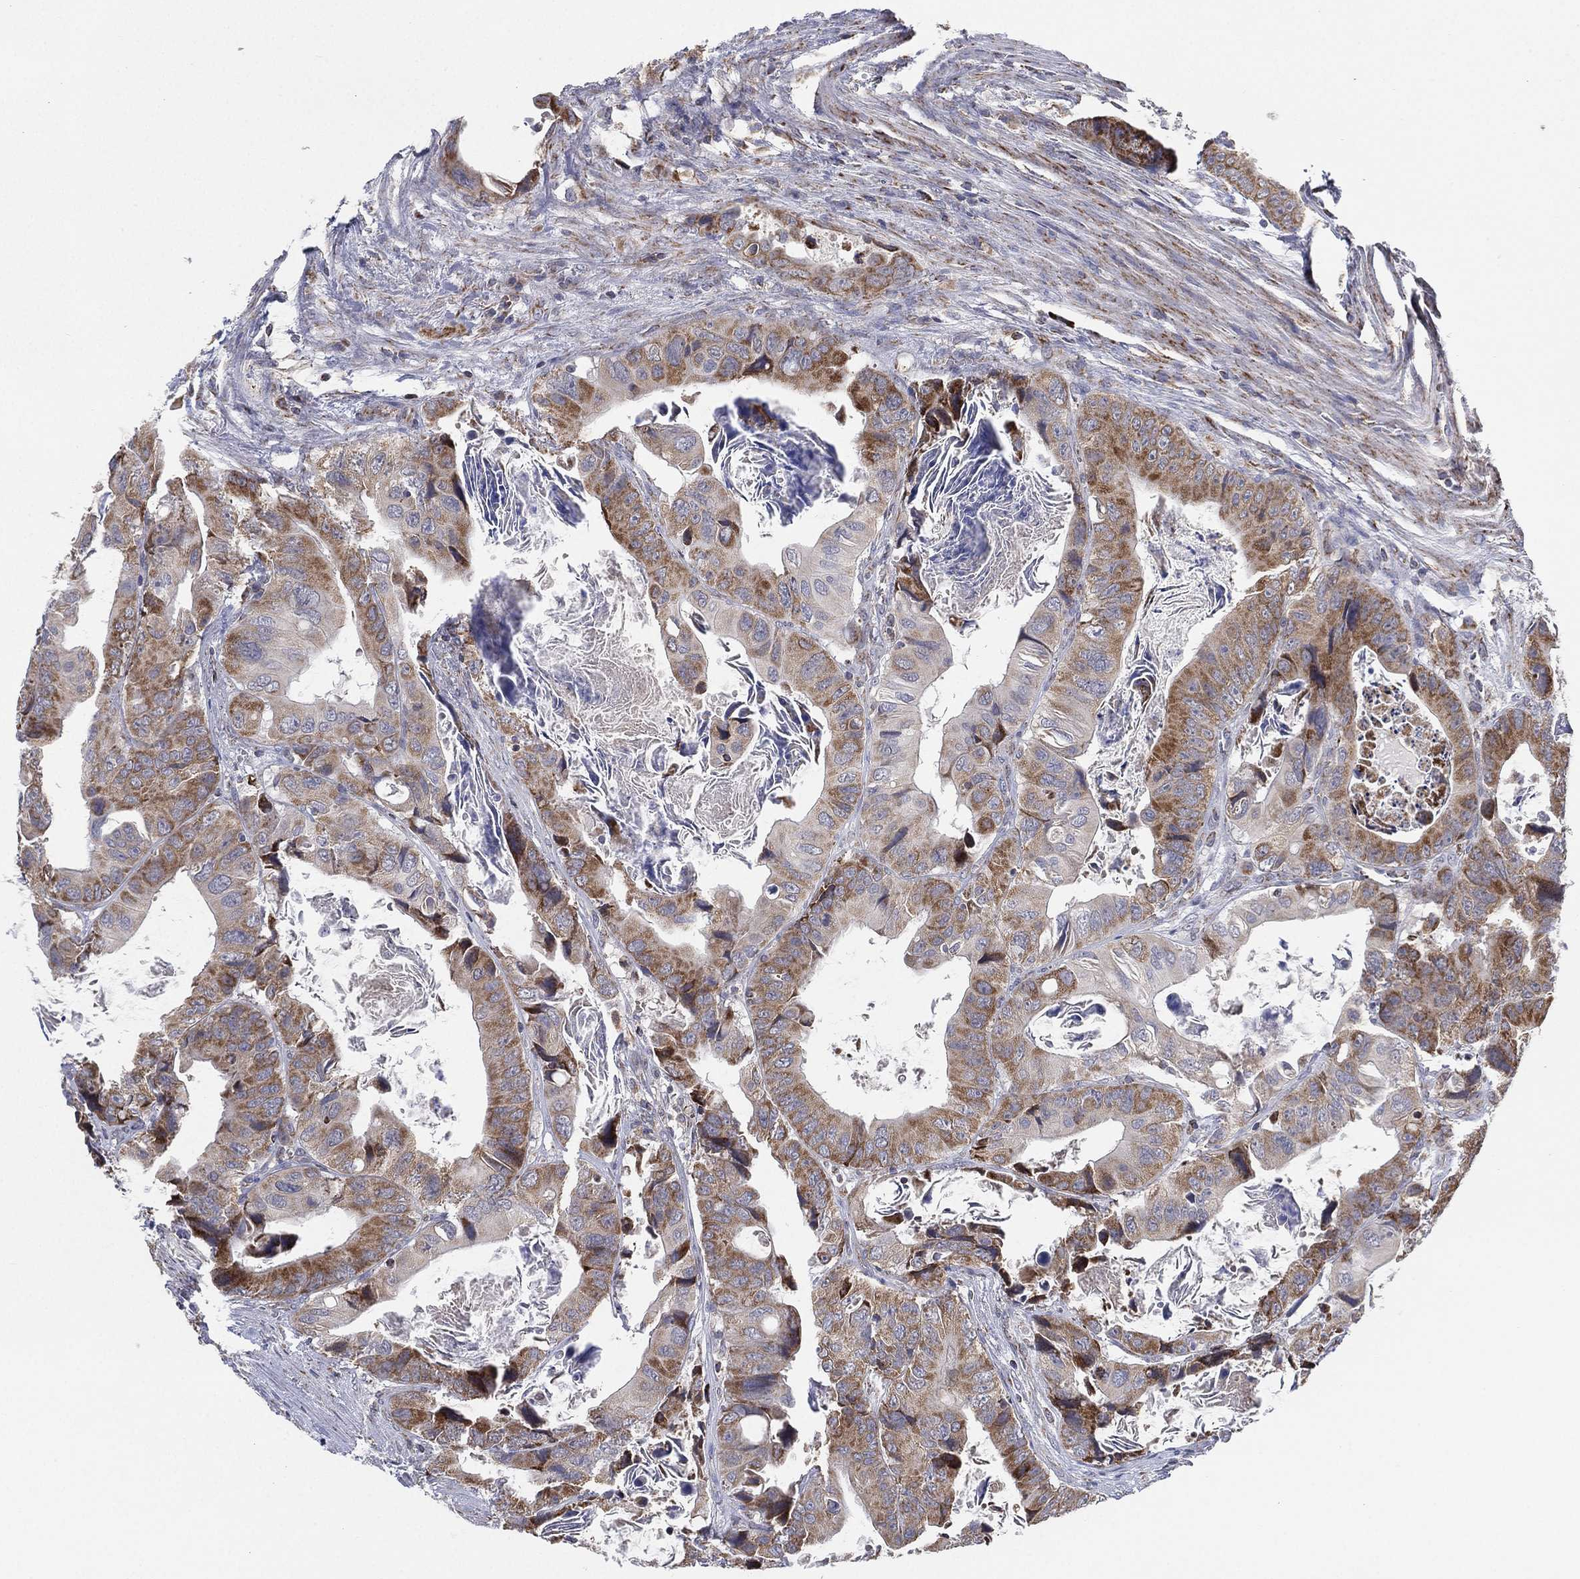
{"staining": {"intensity": "moderate", "quantity": "25%-75%", "location": "cytoplasmic/membranous"}, "tissue": "colorectal cancer", "cell_type": "Tumor cells", "image_type": "cancer", "snomed": [{"axis": "morphology", "description": "Adenocarcinoma, NOS"}, {"axis": "topography", "description": "Rectum"}], "caption": "This is an image of immunohistochemistry (IHC) staining of adenocarcinoma (colorectal), which shows moderate staining in the cytoplasmic/membranous of tumor cells.", "gene": "PSMG4", "patient": {"sex": "male", "age": 64}}